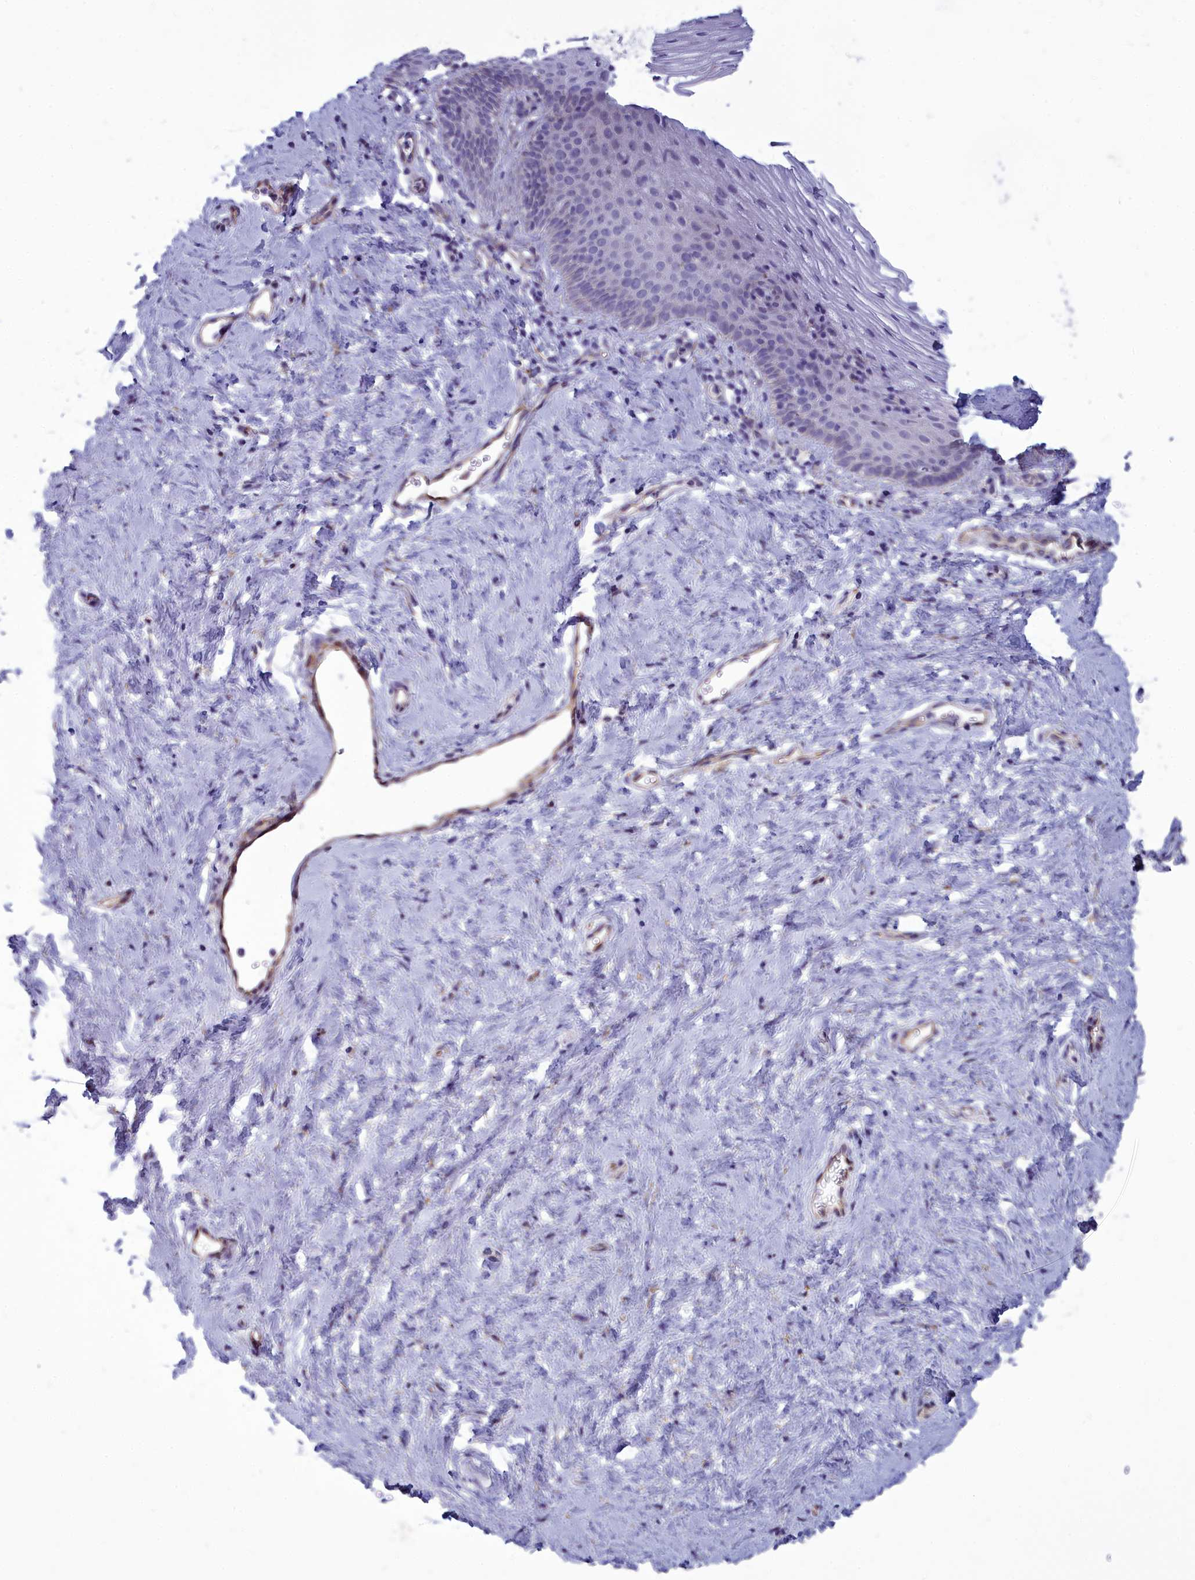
{"staining": {"intensity": "negative", "quantity": "none", "location": "none"}, "tissue": "vagina", "cell_type": "Squamous epithelial cells", "image_type": "normal", "snomed": [{"axis": "morphology", "description": "Normal tissue, NOS"}, {"axis": "topography", "description": "Vagina"}], "caption": "A photomicrograph of vagina stained for a protein shows no brown staining in squamous epithelial cells.", "gene": "CENATAC", "patient": {"sex": "female", "age": 32}}